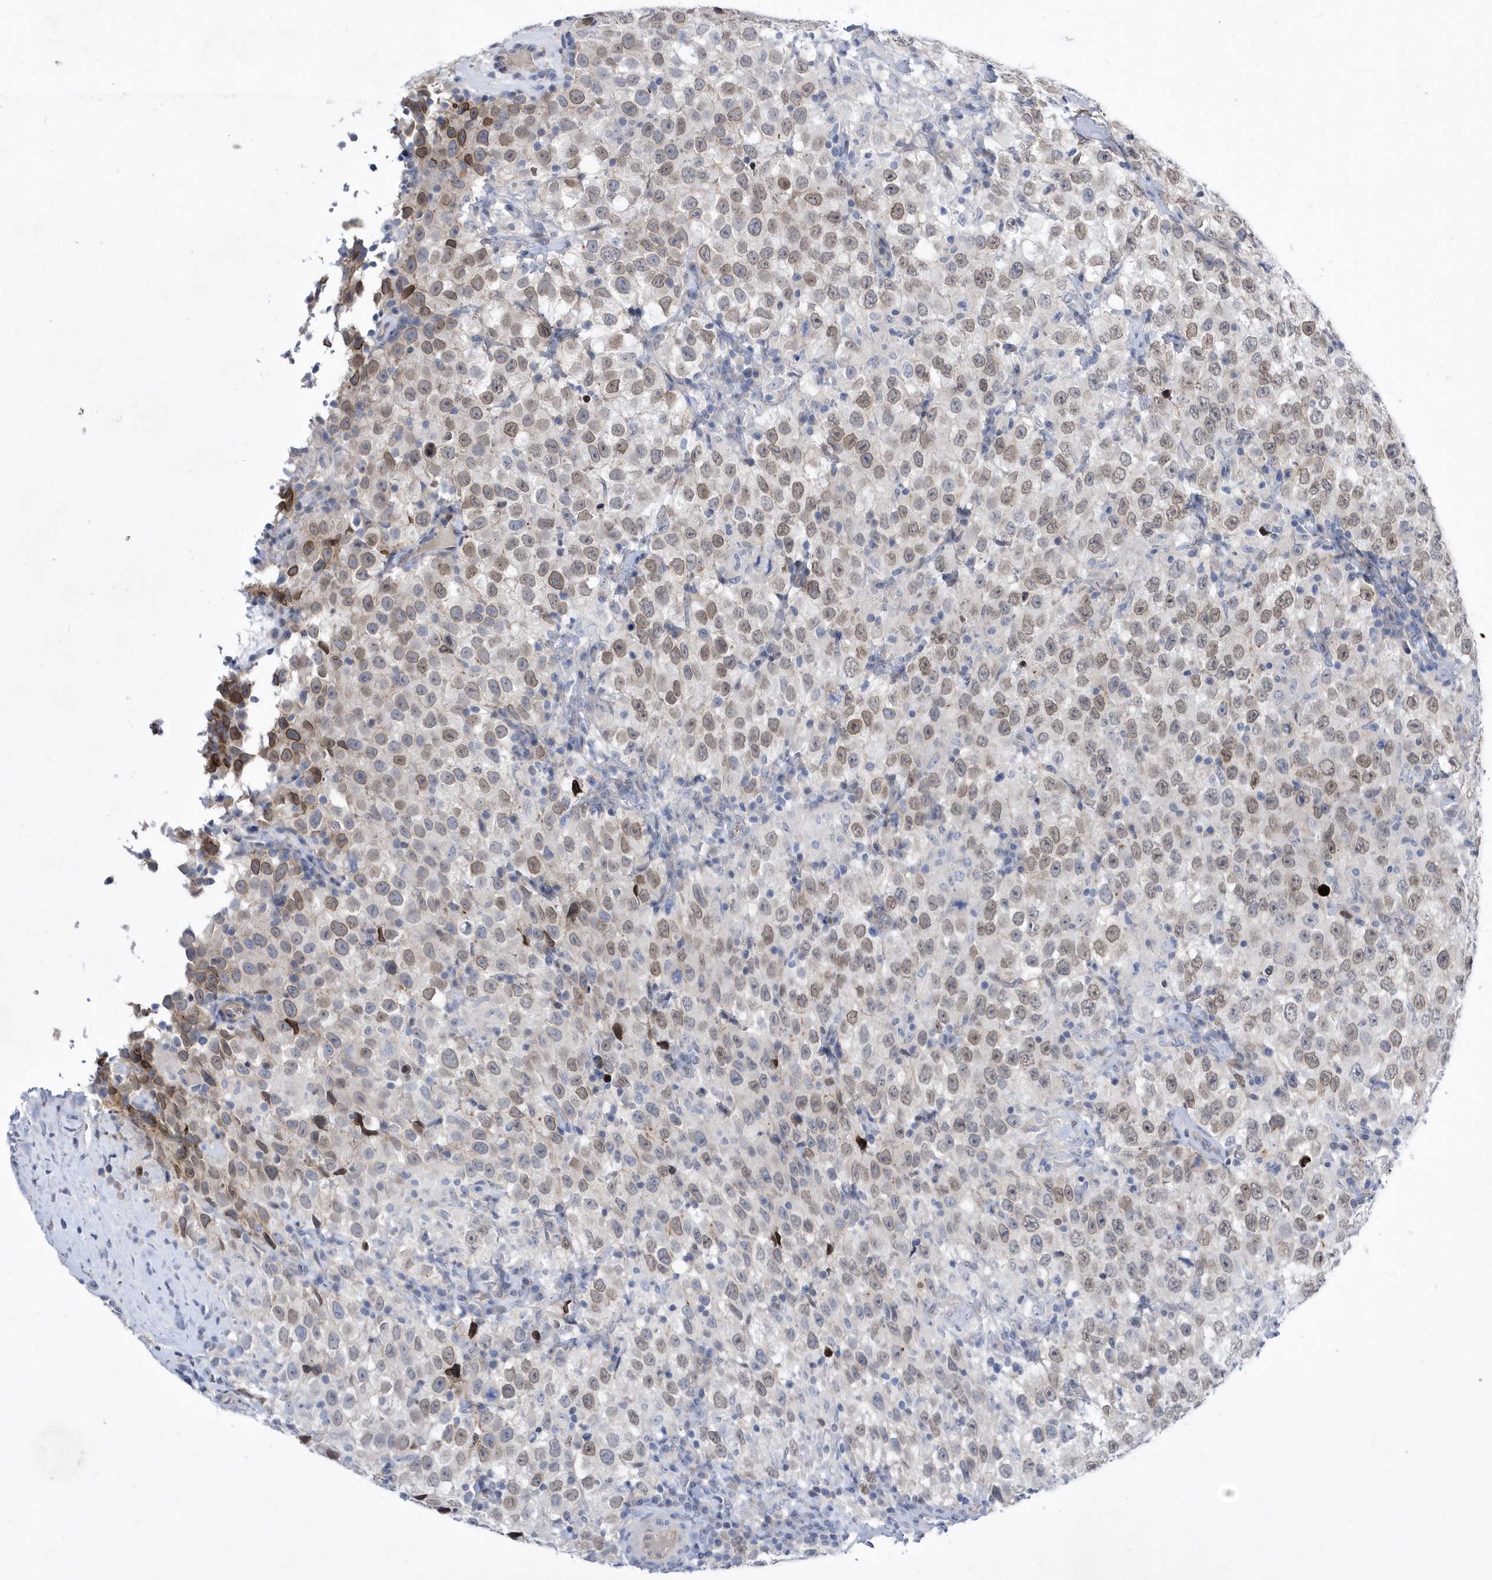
{"staining": {"intensity": "weak", "quantity": ">75%", "location": "cytoplasmic/membranous,nuclear"}, "tissue": "testis cancer", "cell_type": "Tumor cells", "image_type": "cancer", "snomed": [{"axis": "morphology", "description": "Seminoma, NOS"}, {"axis": "topography", "description": "Testis"}], "caption": "Immunohistochemical staining of human testis seminoma displays weak cytoplasmic/membranous and nuclear protein positivity in about >75% of tumor cells. The staining was performed using DAB (3,3'-diaminobenzidine), with brown indicating positive protein expression. Nuclei are stained blue with hematoxylin.", "gene": "ZNF875", "patient": {"sex": "male", "age": 41}}